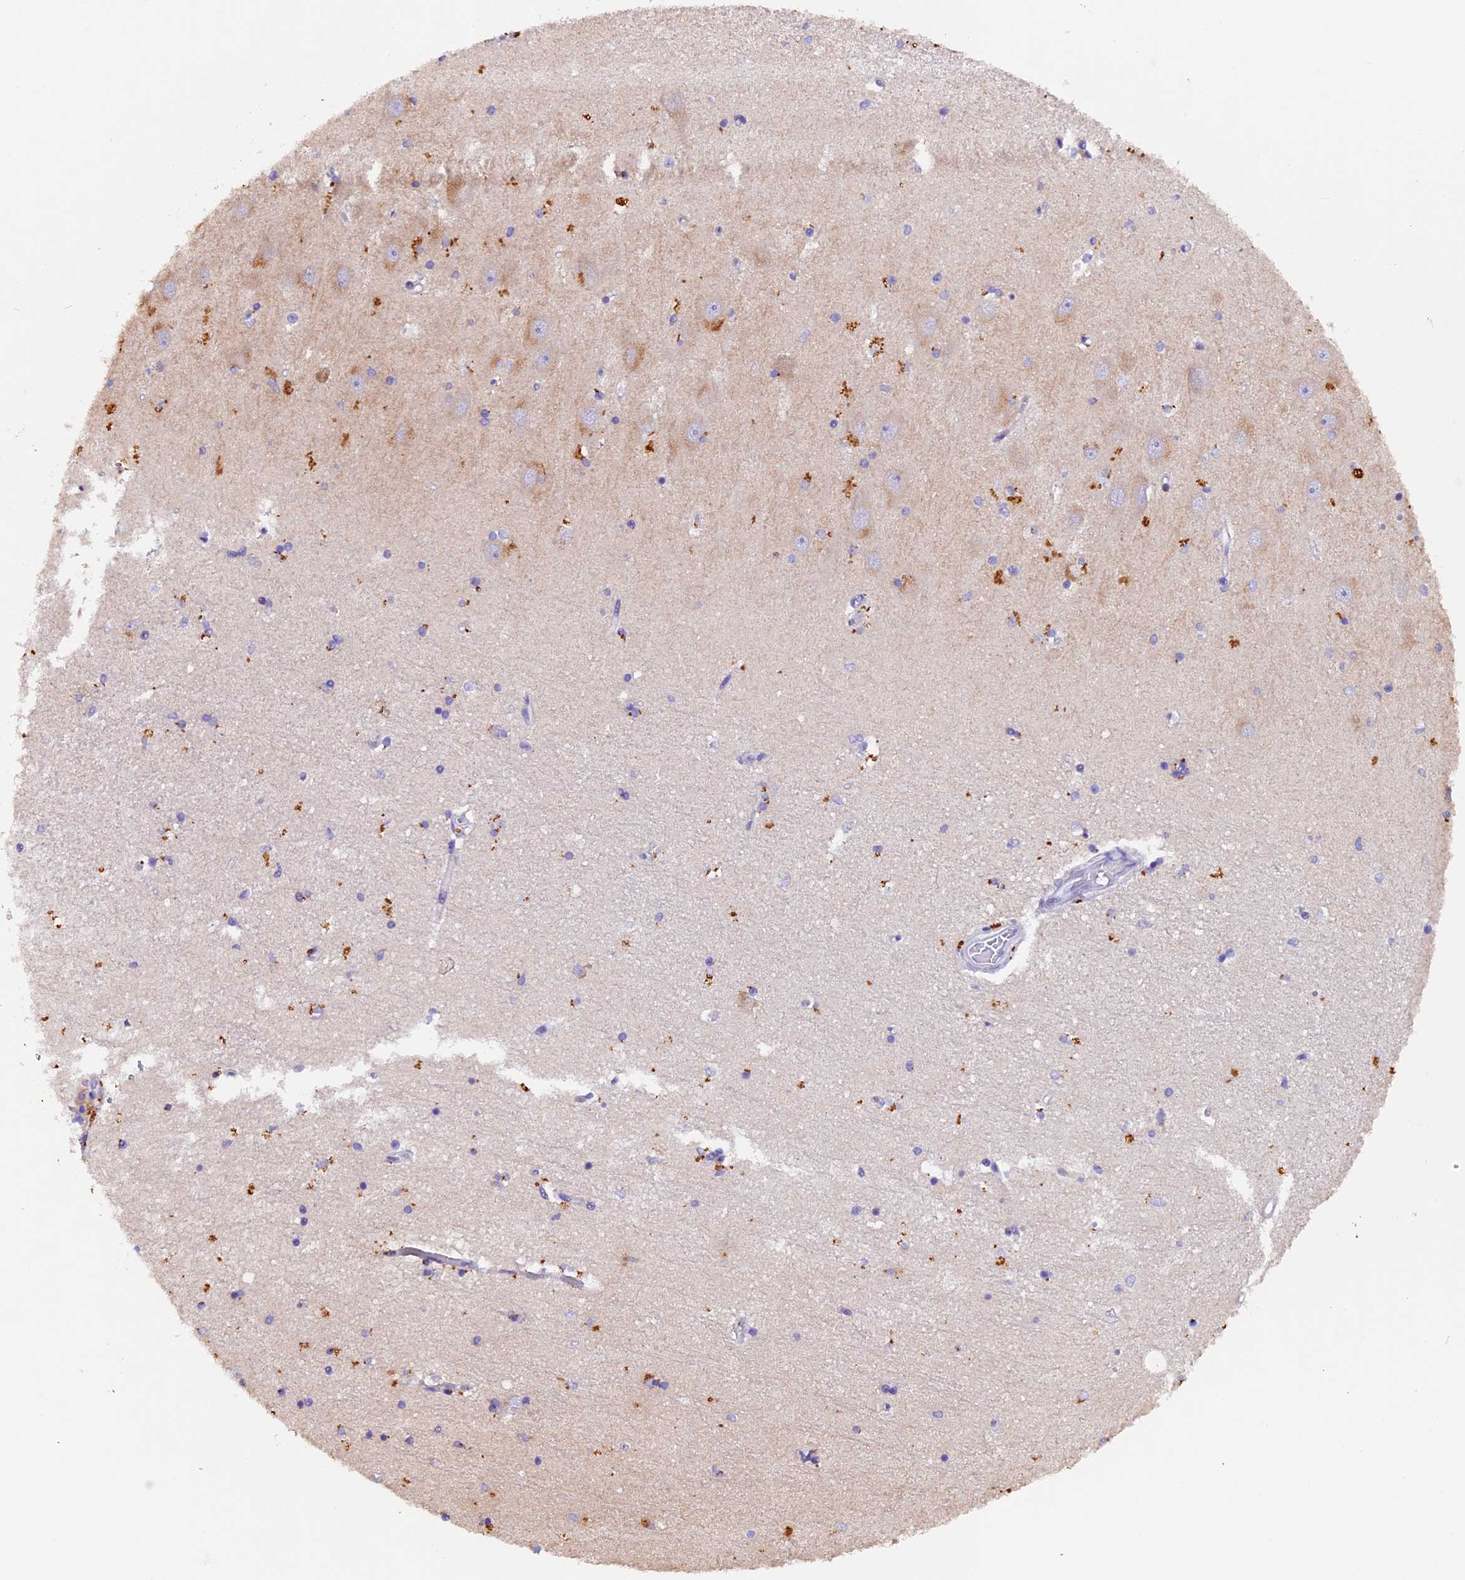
{"staining": {"intensity": "moderate", "quantity": "25%-75%", "location": "cytoplasmic/membranous"}, "tissue": "hippocampus", "cell_type": "Glial cells", "image_type": "normal", "snomed": [{"axis": "morphology", "description": "Normal tissue, NOS"}, {"axis": "topography", "description": "Hippocampus"}], "caption": "Immunohistochemistry micrograph of benign human hippocampus stained for a protein (brown), which demonstrates medium levels of moderate cytoplasmic/membranous expression in about 25%-75% of glial cells.", "gene": "NCK2", "patient": {"sex": "male", "age": 45}}